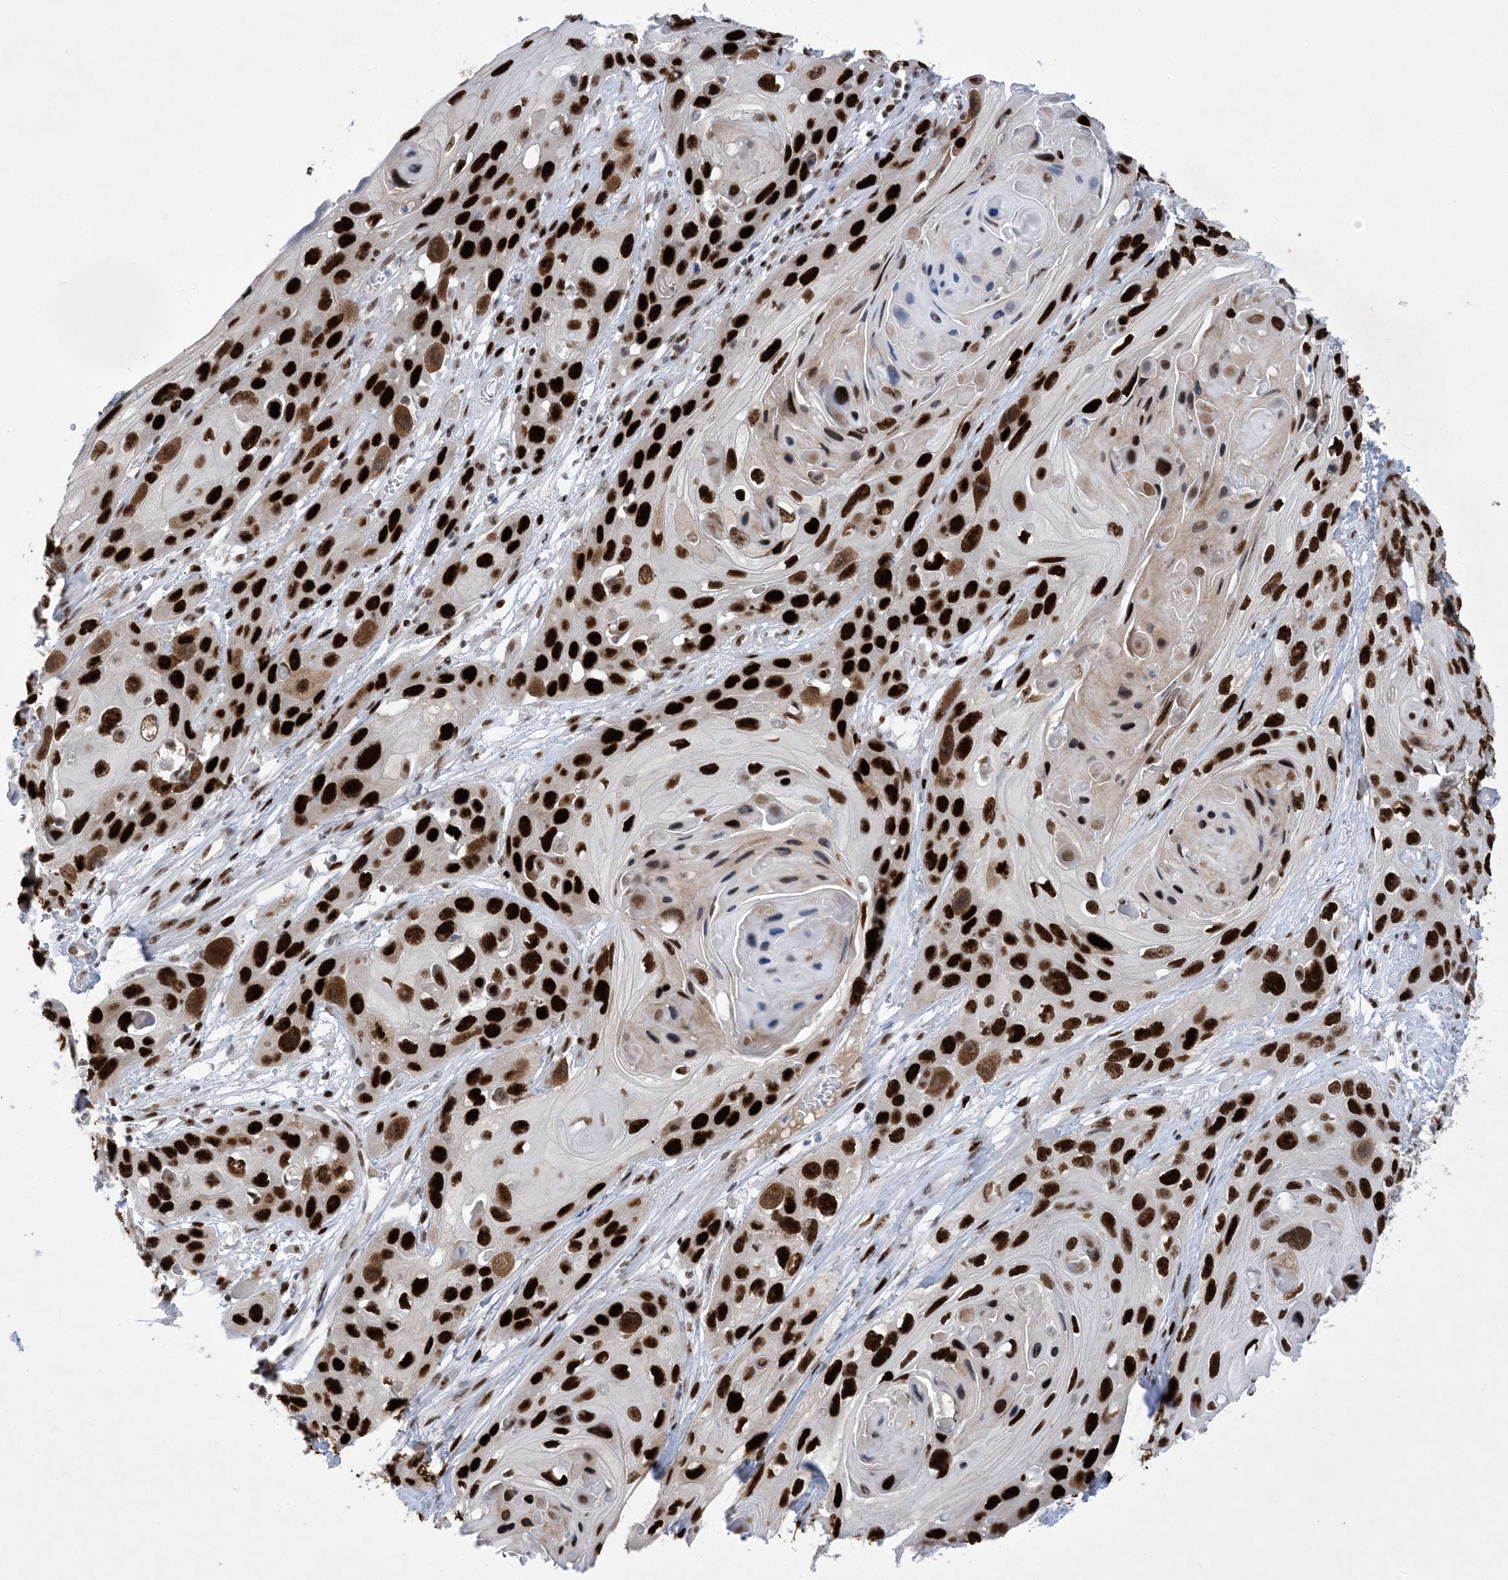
{"staining": {"intensity": "strong", "quantity": ">75%", "location": "nuclear"}, "tissue": "skin cancer", "cell_type": "Tumor cells", "image_type": "cancer", "snomed": [{"axis": "morphology", "description": "Squamous cell carcinoma, NOS"}, {"axis": "topography", "description": "Skin"}], "caption": "Protein staining demonstrates strong nuclear staining in approximately >75% of tumor cells in squamous cell carcinoma (skin). (DAB IHC, brown staining for protein, blue staining for nuclei).", "gene": "TSPYL1", "patient": {"sex": "male", "age": 55}}